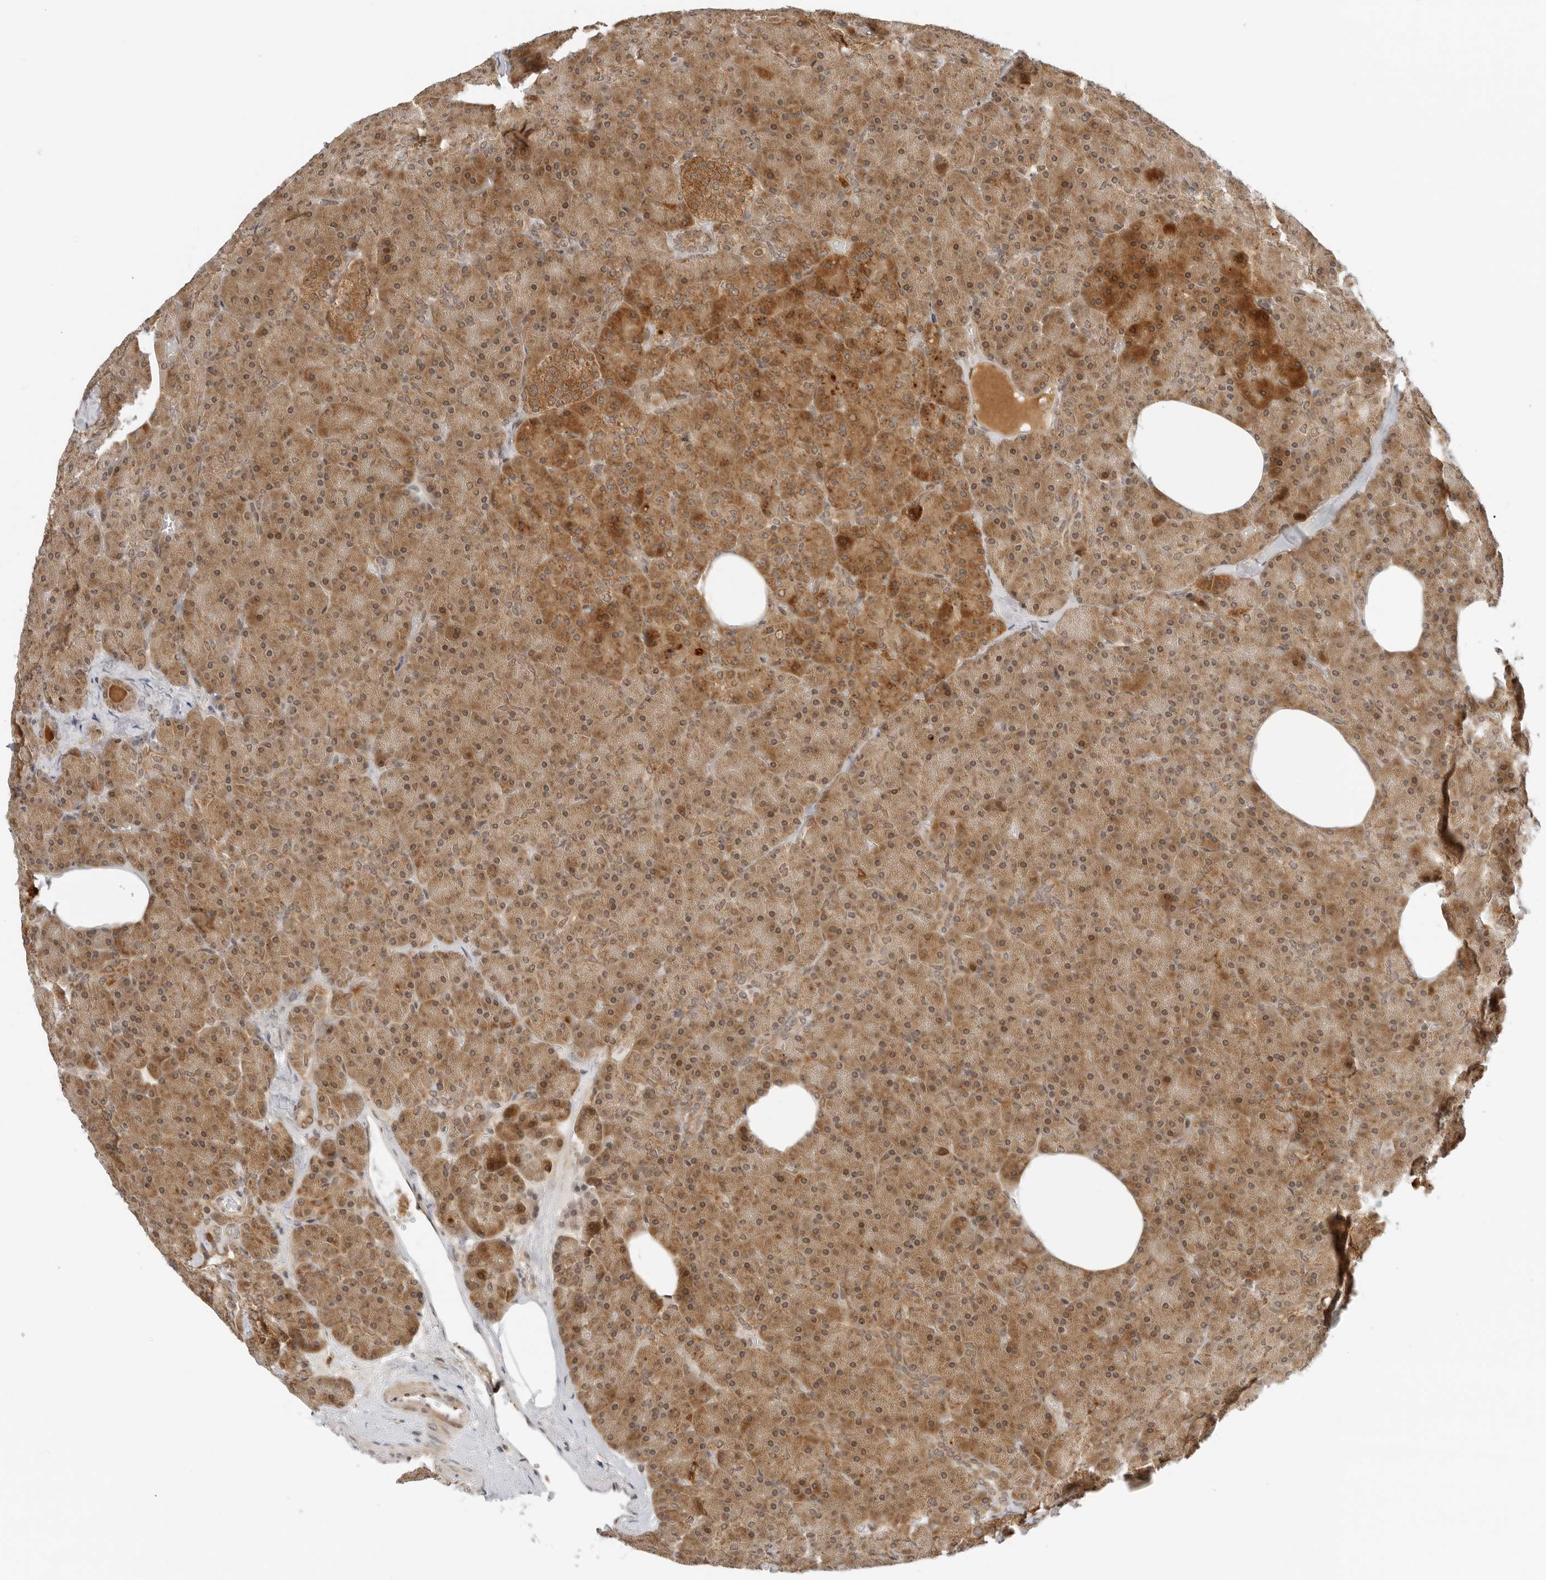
{"staining": {"intensity": "moderate", "quantity": ">75%", "location": "cytoplasmic/membranous"}, "tissue": "pancreas", "cell_type": "Exocrine glandular cells", "image_type": "normal", "snomed": [{"axis": "morphology", "description": "Normal tissue, NOS"}, {"axis": "morphology", "description": "Carcinoid, malignant, NOS"}, {"axis": "topography", "description": "Pancreas"}], "caption": "Protein expression analysis of unremarkable pancreas demonstrates moderate cytoplasmic/membranous positivity in approximately >75% of exocrine glandular cells.", "gene": "RC3H1", "patient": {"sex": "female", "age": 35}}